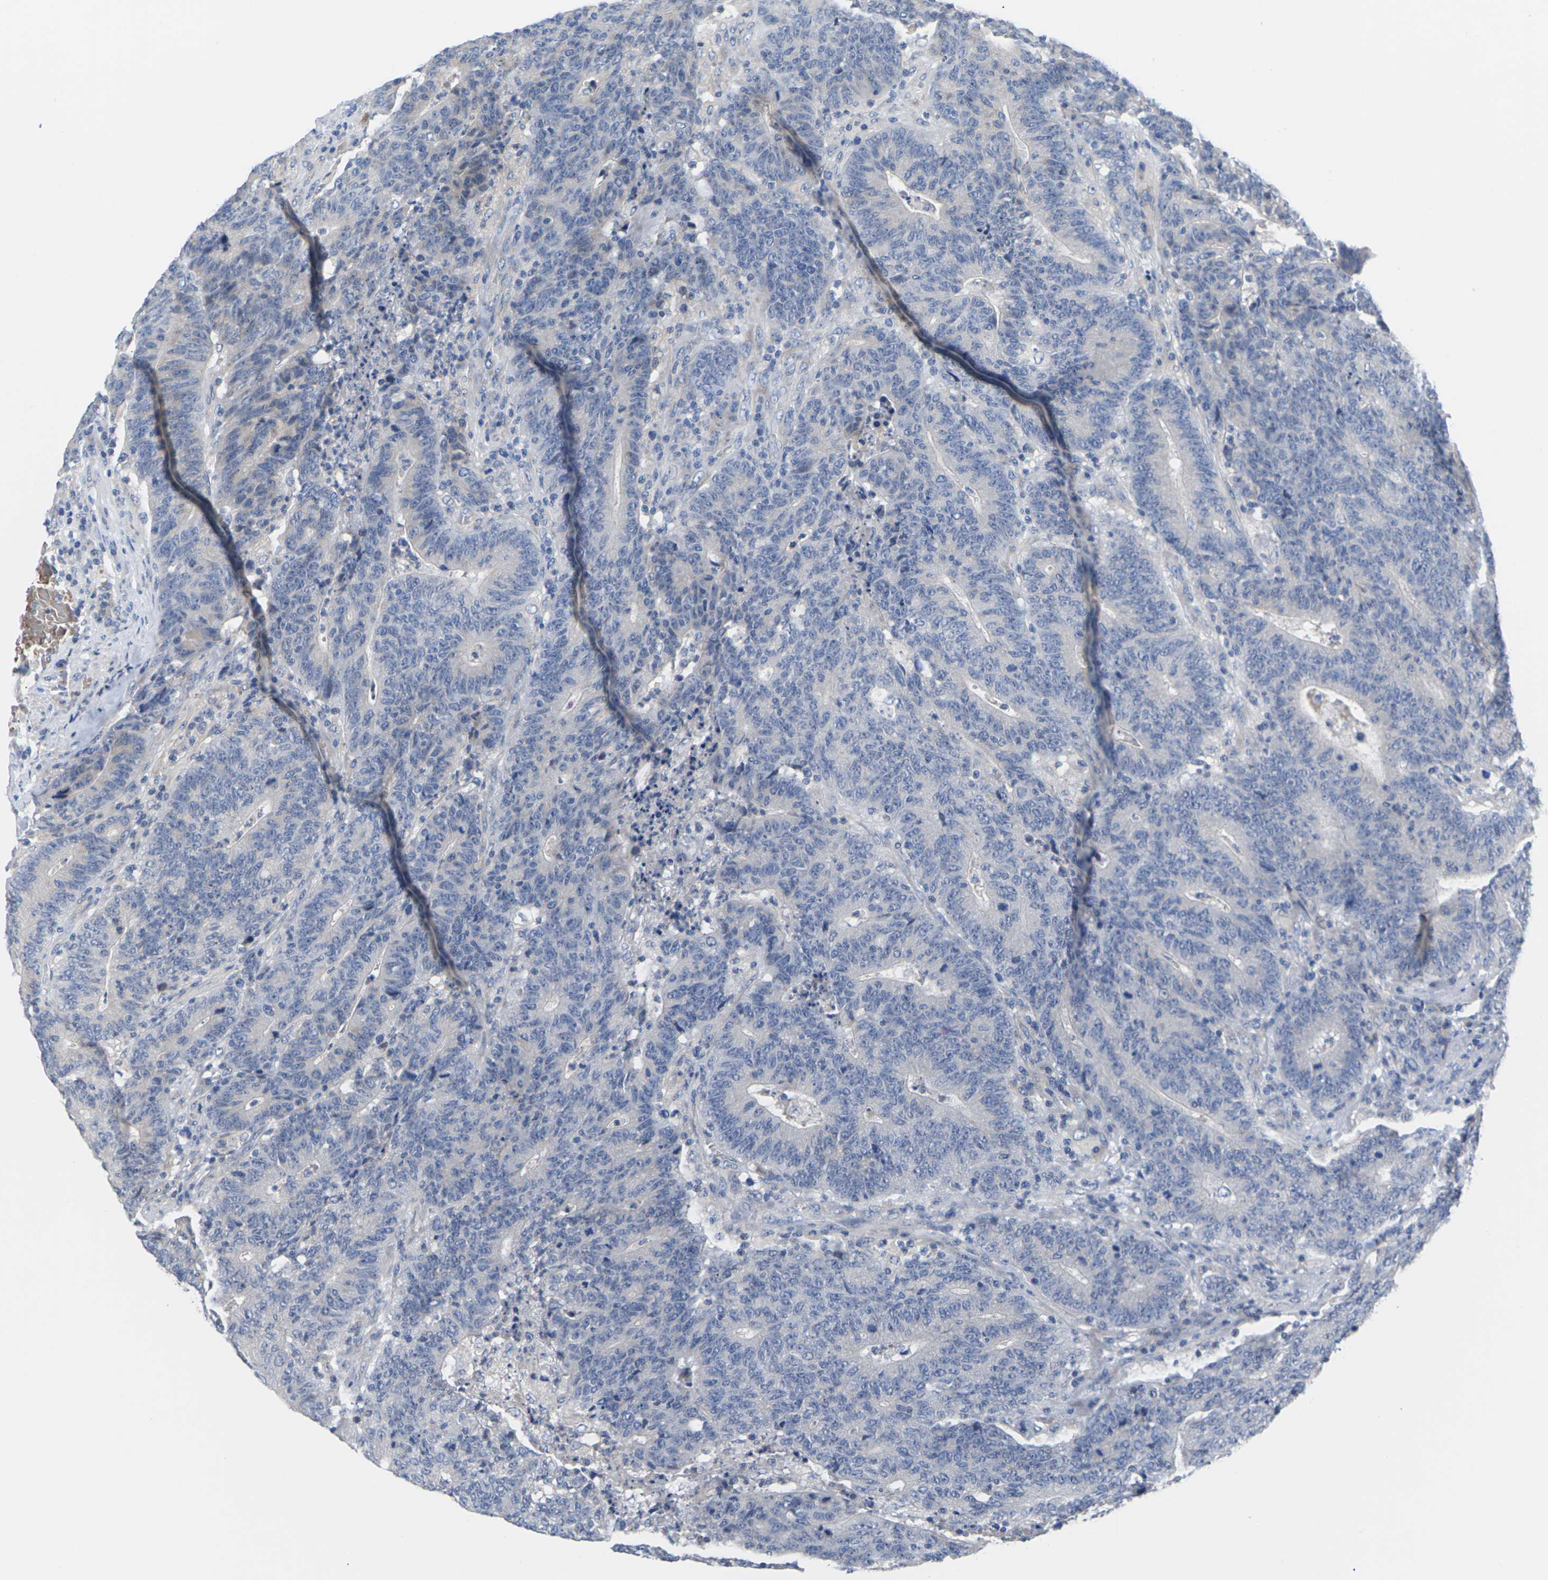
{"staining": {"intensity": "negative", "quantity": "none", "location": "none"}, "tissue": "colorectal cancer", "cell_type": "Tumor cells", "image_type": "cancer", "snomed": [{"axis": "morphology", "description": "Normal tissue, NOS"}, {"axis": "morphology", "description": "Adenocarcinoma, NOS"}, {"axis": "topography", "description": "Colon"}], "caption": "DAB (3,3'-diaminobenzidine) immunohistochemical staining of colorectal cancer (adenocarcinoma) exhibits no significant staining in tumor cells.", "gene": "TMCO4", "patient": {"sex": "female", "age": 75}}